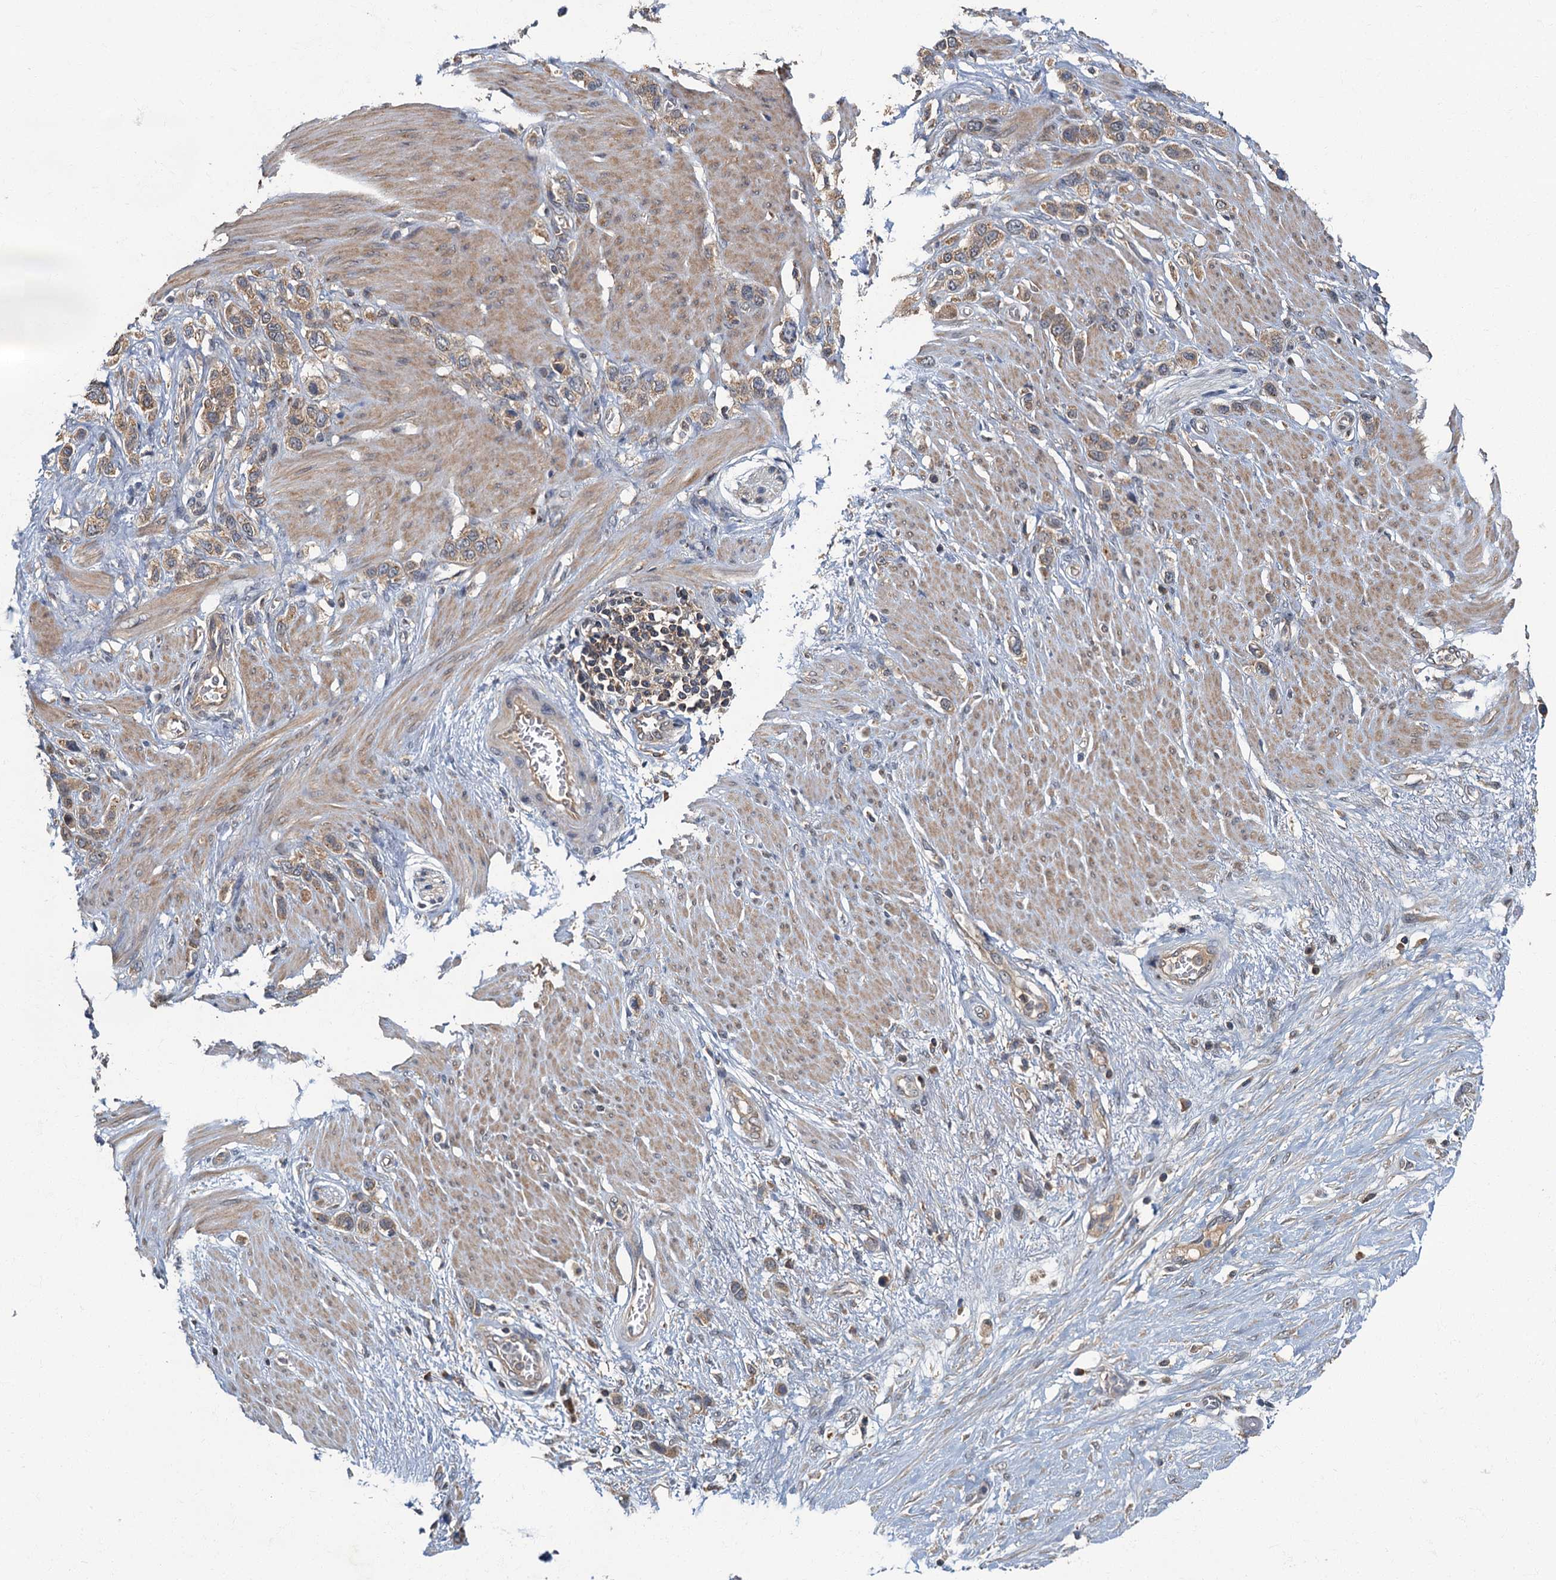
{"staining": {"intensity": "weak", "quantity": ">75%", "location": "cytoplasmic/membranous"}, "tissue": "stomach cancer", "cell_type": "Tumor cells", "image_type": "cancer", "snomed": [{"axis": "morphology", "description": "Adenocarcinoma, NOS"}, {"axis": "morphology", "description": "Adenocarcinoma, High grade"}, {"axis": "topography", "description": "Stomach, upper"}, {"axis": "topography", "description": "Stomach, lower"}], "caption": "DAB (3,3'-diaminobenzidine) immunohistochemical staining of human stomach adenocarcinoma displays weak cytoplasmic/membranous protein positivity in about >75% of tumor cells.", "gene": "WDCP", "patient": {"sex": "female", "age": 65}}